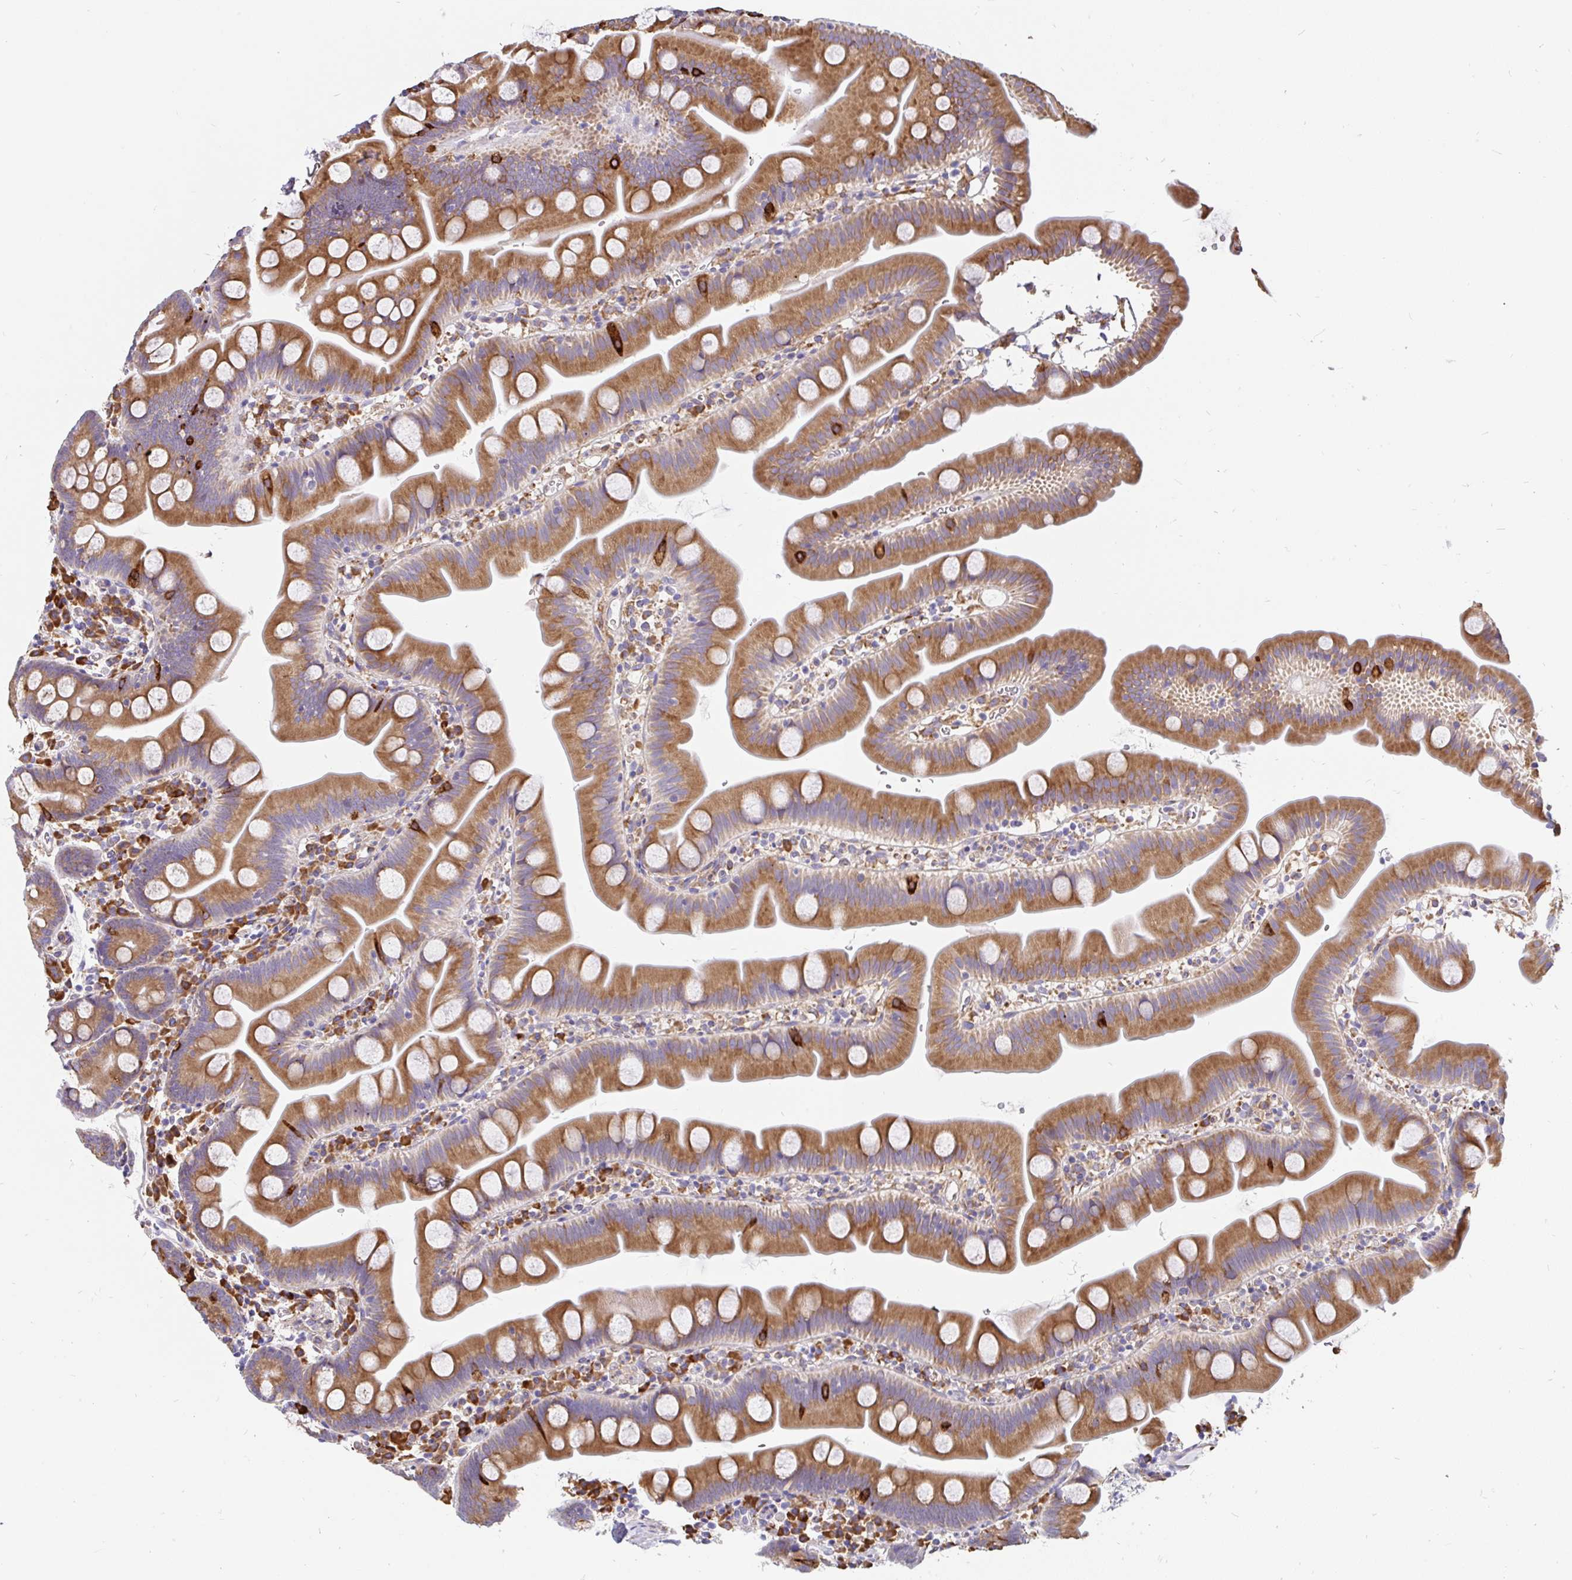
{"staining": {"intensity": "moderate", "quantity": ">75%", "location": "cytoplasmic/membranous"}, "tissue": "small intestine", "cell_type": "Glandular cells", "image_type": "normal", "snomed": [{"axis": "morphology", "description": "Normal tissue, NOS"}, {"axis": "topography", "description": "Small intestine"}], "caption": "Brown immunohistochemical staining in benign human small intestine shows moderate cytoplasmic/membranous staining in about >75% of glandular cells.", "gene": "EML5", "patient": {"sex": "female", "age": 68}}